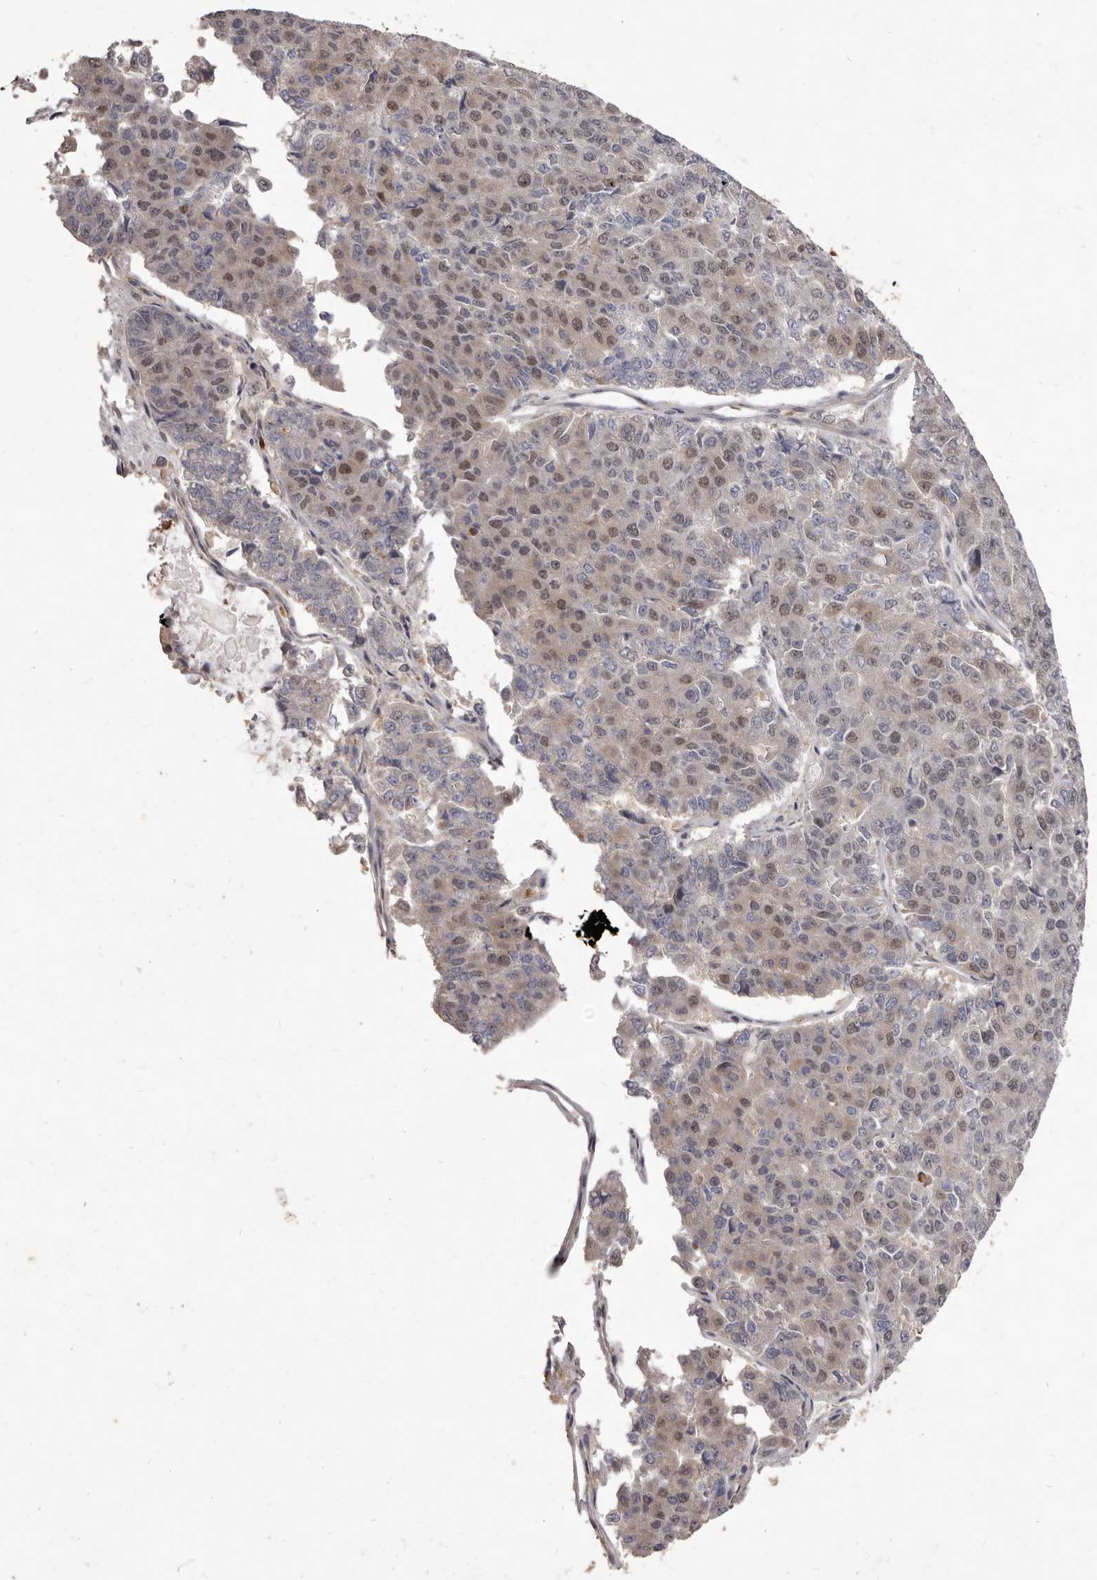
{"staining": {"intensity": "moderate", "quantity": "25%-75%", "location": "nuclear"}, "tissue": "pancreatic cancer", "cell_type": "Tumor cells", "image_type": "cancer", "snomed": [{"axis": "morphology", "description": "Adenocarcinoma, NOS"}, {"axis": "topography", "description": "Pancreas"}], "caption": "This is a micrograph of immunohistochemistry (IHC) staining of adenocarcinoma (pancreatic), which shows moderate staining in the nuclear of tumor cells.", "gene": "ACLY", "patient": {"sex": "male", "age": 50}}